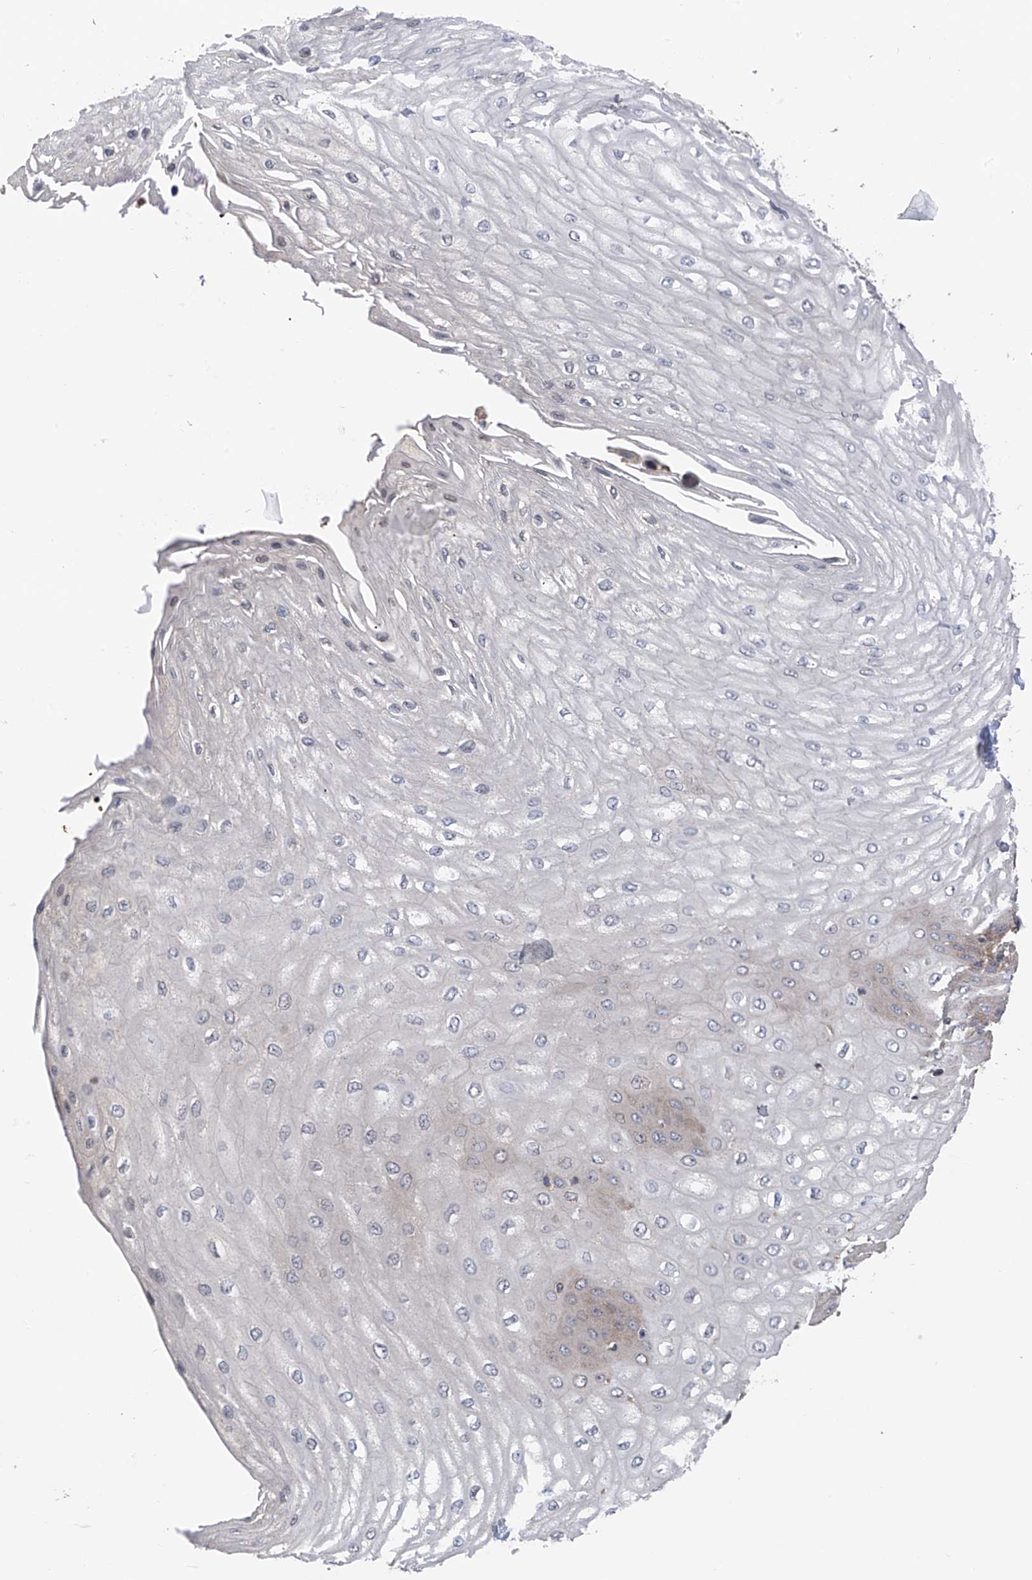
{"staining": {"intensity": "moderate", "quantity": "25%-75%", "location": "cytoplasmic/membranous"}, "tissue": "esophagus", "cell_type": "Squamous epithelial cells", "image_type": "normal", "snomed": [{"axis": "morphology", "description": "Normal tissue, NOS"}, {"axis": "topography", "description": "Esophagus"}], "caption": "Protein analysis of unremarkable esophagus reveals moderate cytoplasmic/membranous staining in approximately 25%-75% of squamous epithelial cells.", "gene": "CHPF", "patient": {"sex": "male", "age": 60}}